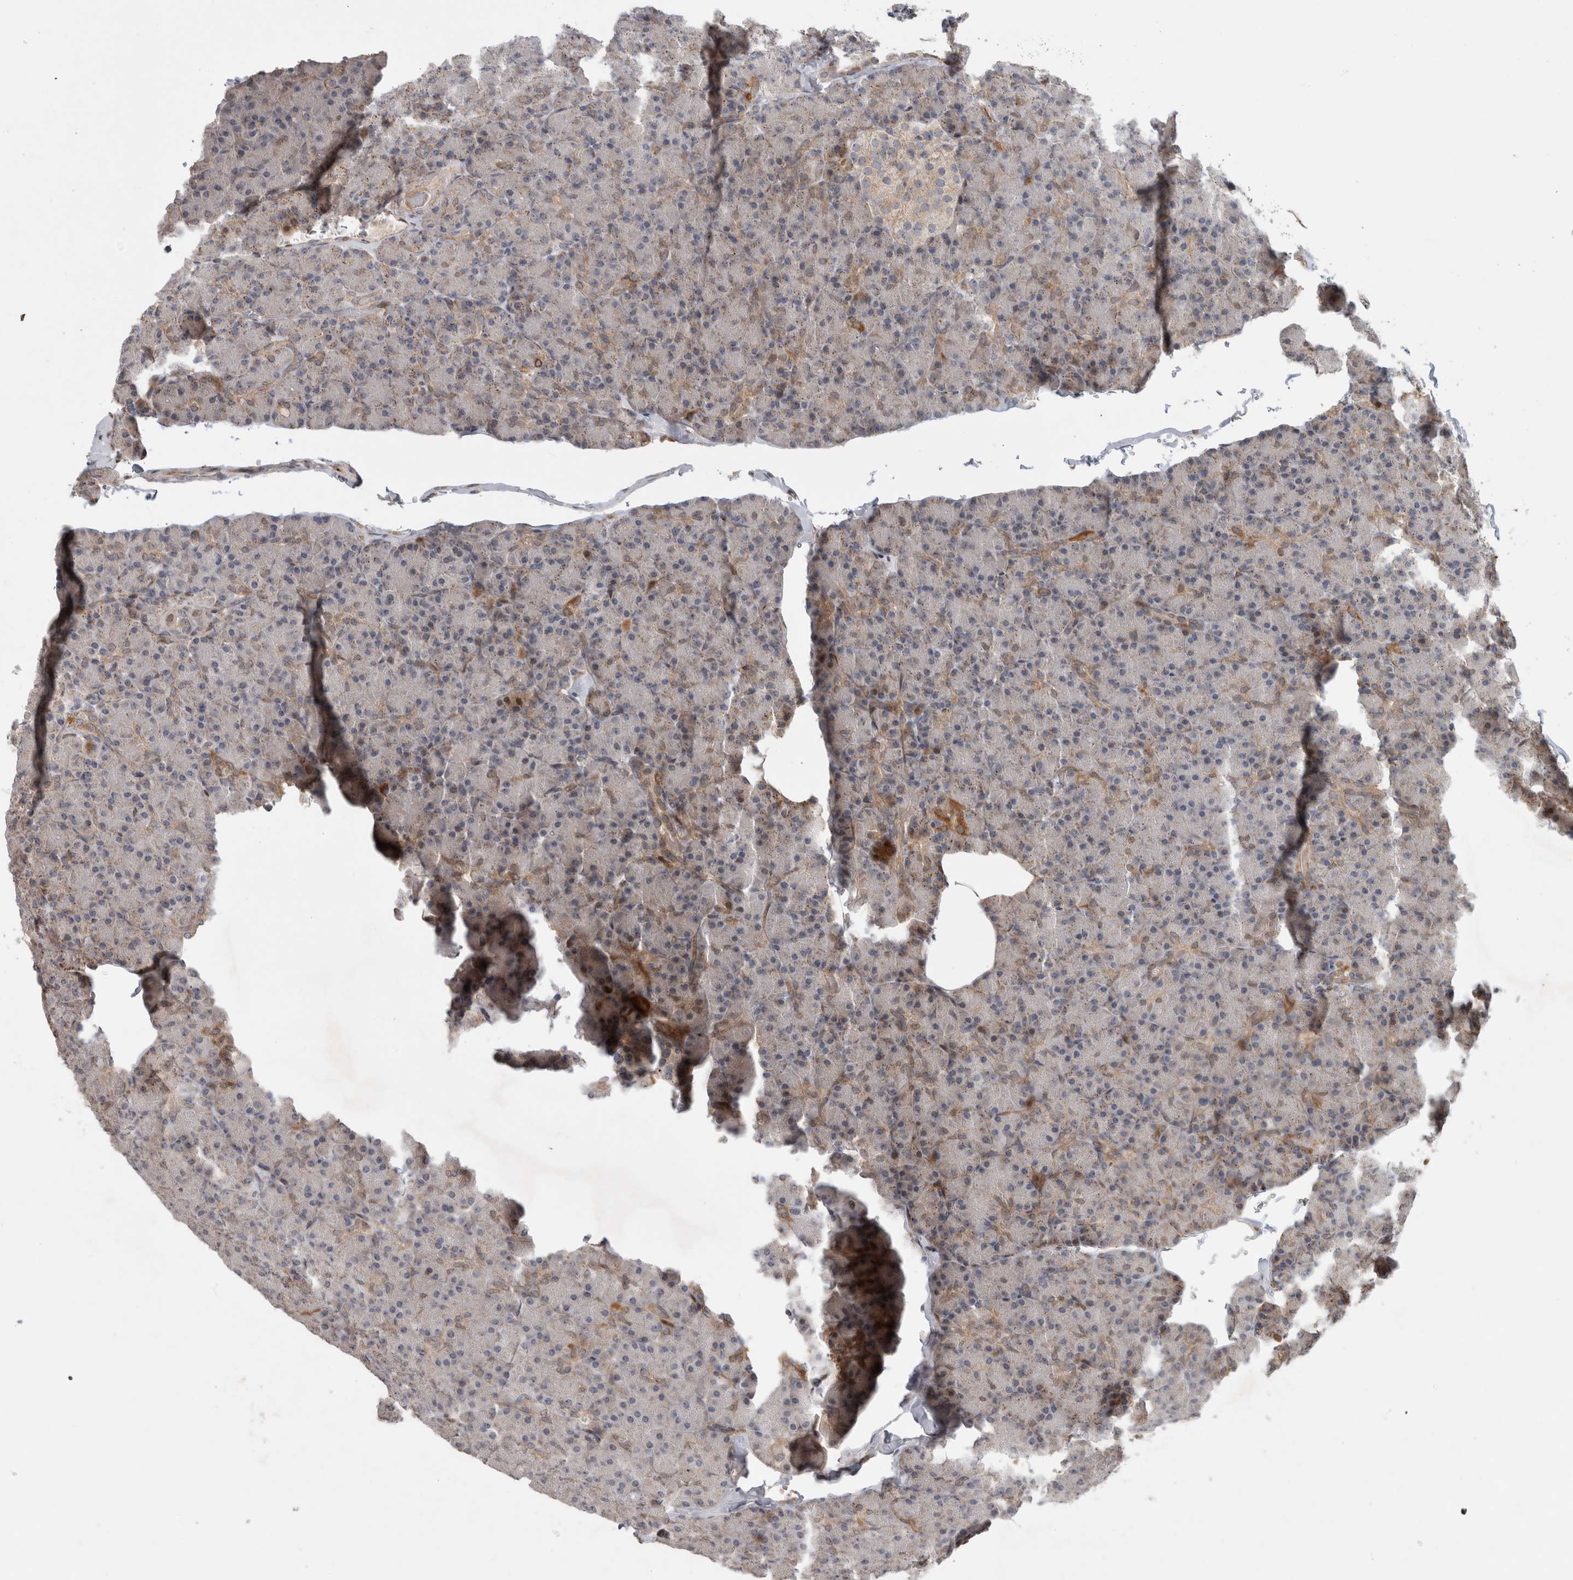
{"staining": {"intensity": "moderate", "quantity": "25%-75%", "location": "cytoplasmic/membranous"}, "tissue": "pancreas", "cell_type": "Exocrine glandular cells", "image_type": "normal", "snomed": [{"axis": "morphology", "description": "Normal tissue, NOS"}, {"axis": "topography", "description": "Pancreas"}], "caption": "Pancreas stained with DAB (3,3'-diaminobenzidine) immunohistochemistry demonstrates medium levels of moderate cytoplasmic/membranous positivity in about 25%-75% of exocrine glandular cells.", "gene": "INSRR", "patient": {"sex": "female", "age": 43}}